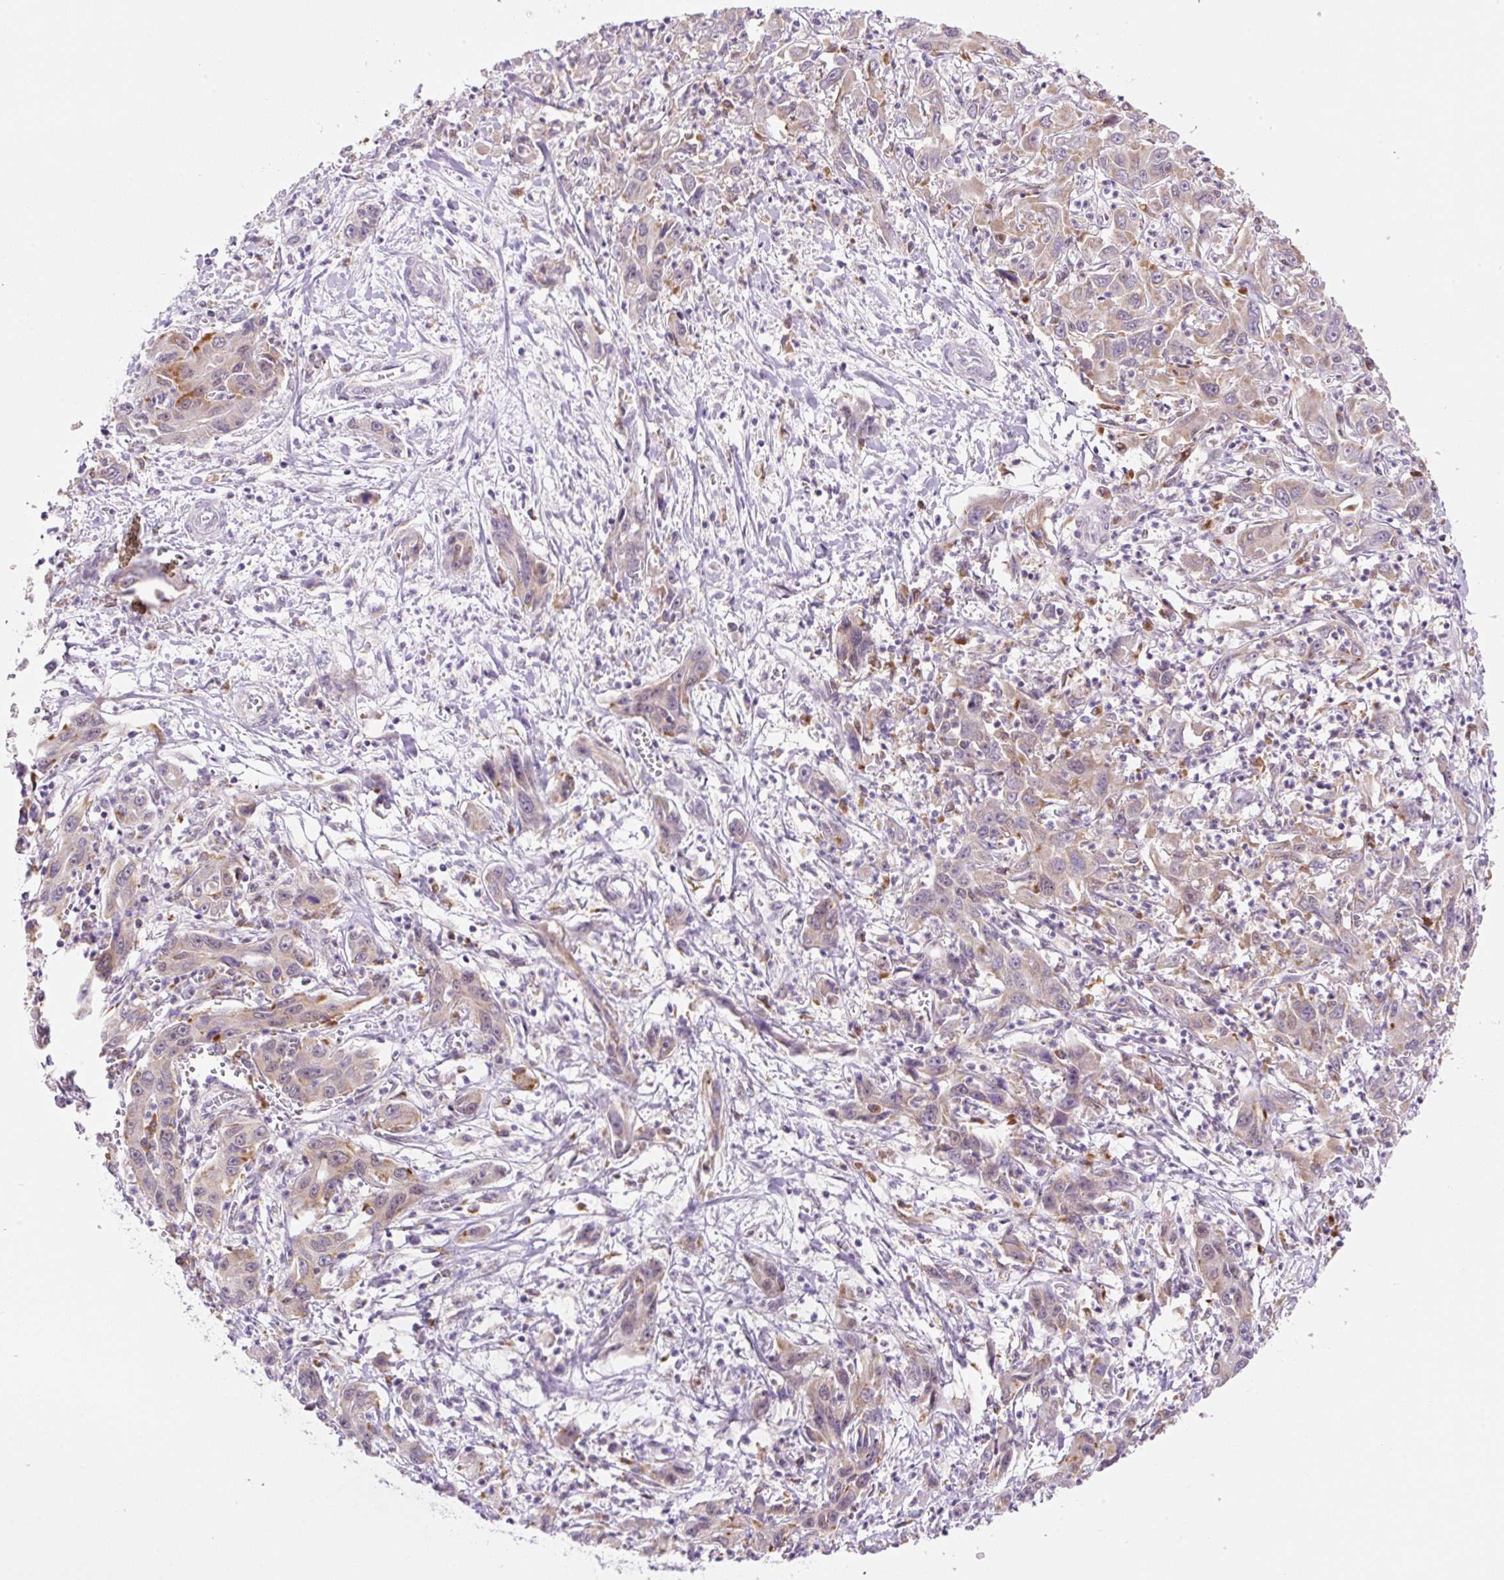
{"staining": {"intensity": "moderate", "quantity": "25%-75%", "location": "cytoplasmic/membranous"}, "tissue": "liver cancer", "cell_type": "Tumor cells", "image_type": "cancer", "snomed": [{"axis": "morphology", "description": "Carcinoma, Hepatocellular, NOS"}, {"axis": "topography", "description": "Liver"}], "caption": "DAB immunohistochemical staining of human liver cancer (hepatocellular carcinoma) reveals moderate cytoplasmic/membranous protein expression in about 25%-75% of tumor cells. The protein is stained brown, and the nuclei are stained in blue (DAB (3,3'-diaminobenzidine) IHC with brightfield microscopy, high magnification).", "gene": "CEBPZOS", "patient": {"sex": "male", "age": 63}}